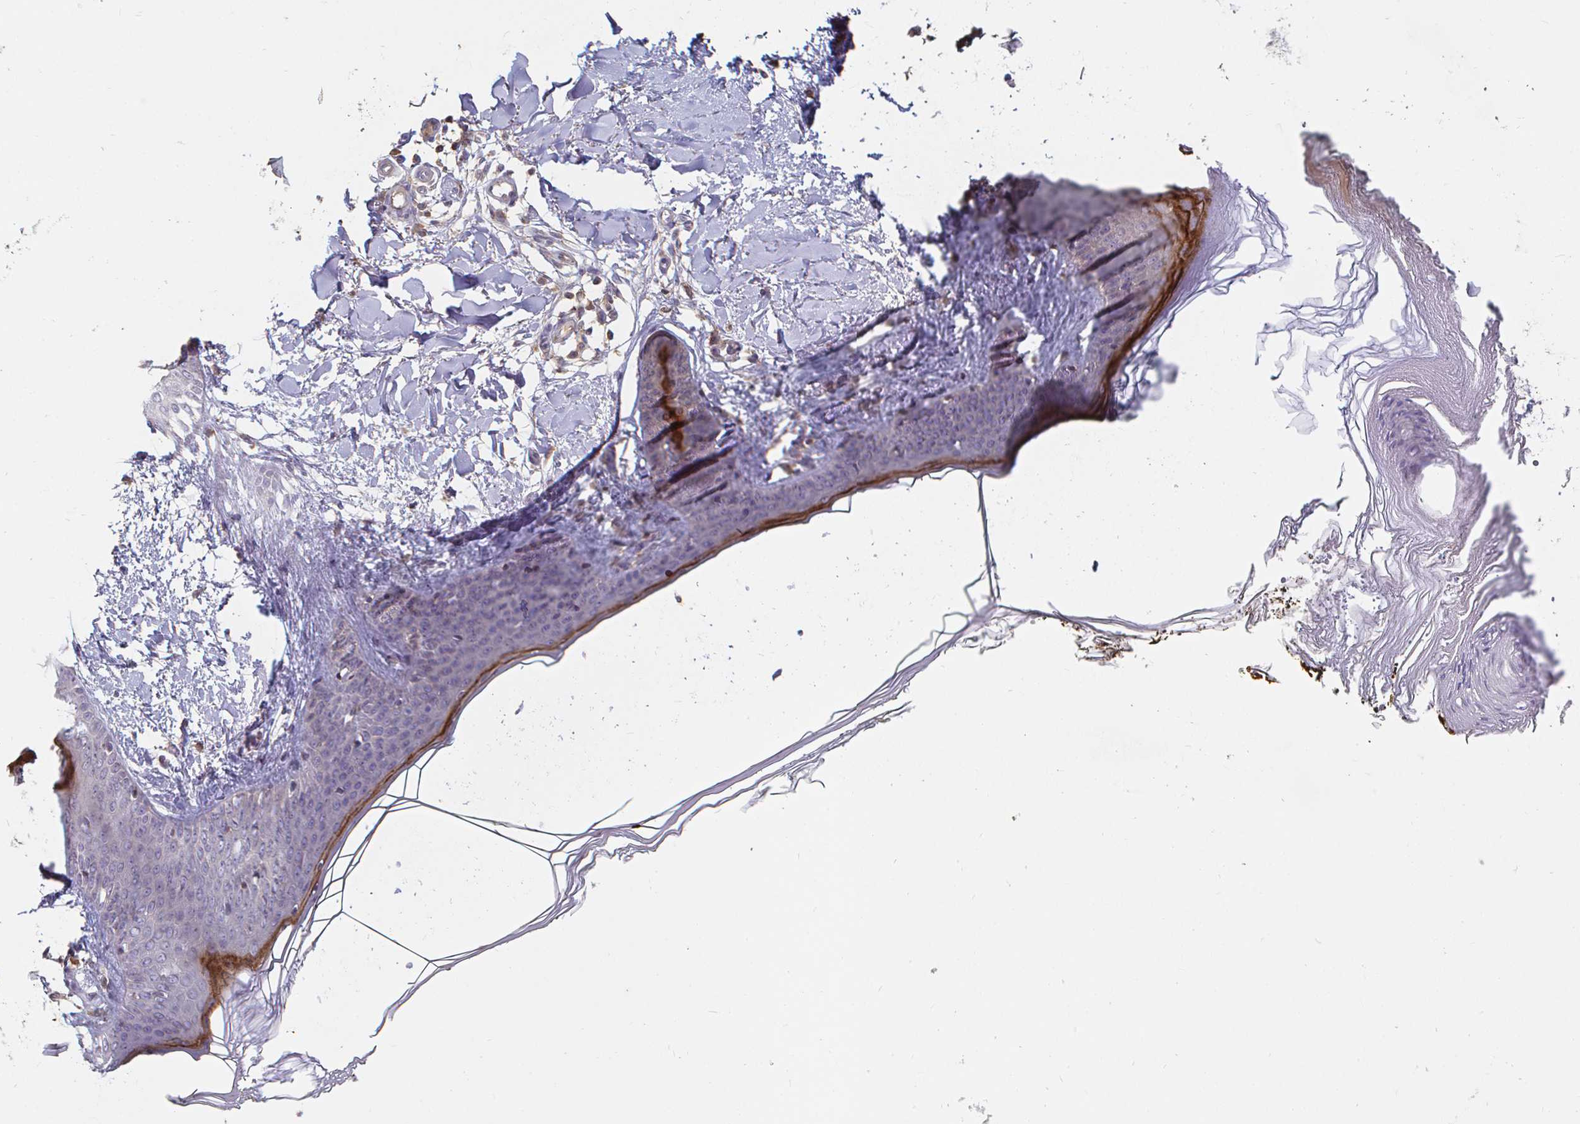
{"staining": {"intensity": "negative", "quantity": "none", "location": "none"}, "tissue": "skin", "cell_type": "Fibroblasts", "image_type": "normal", "snomed": [{"axis": "morphology", "description": "Normal tissue, NOS"}, {"axis": "topography", "description": "Skin"}], "caption": "The immunohistochemistry histopathology image has no significant staining in fibroblasts of skin. (DAB immunohistochemistry visualized using brightfield microscopy, high magnification).", "gene": "CDH18", "patient": {"sex": "female", "age": 34}}